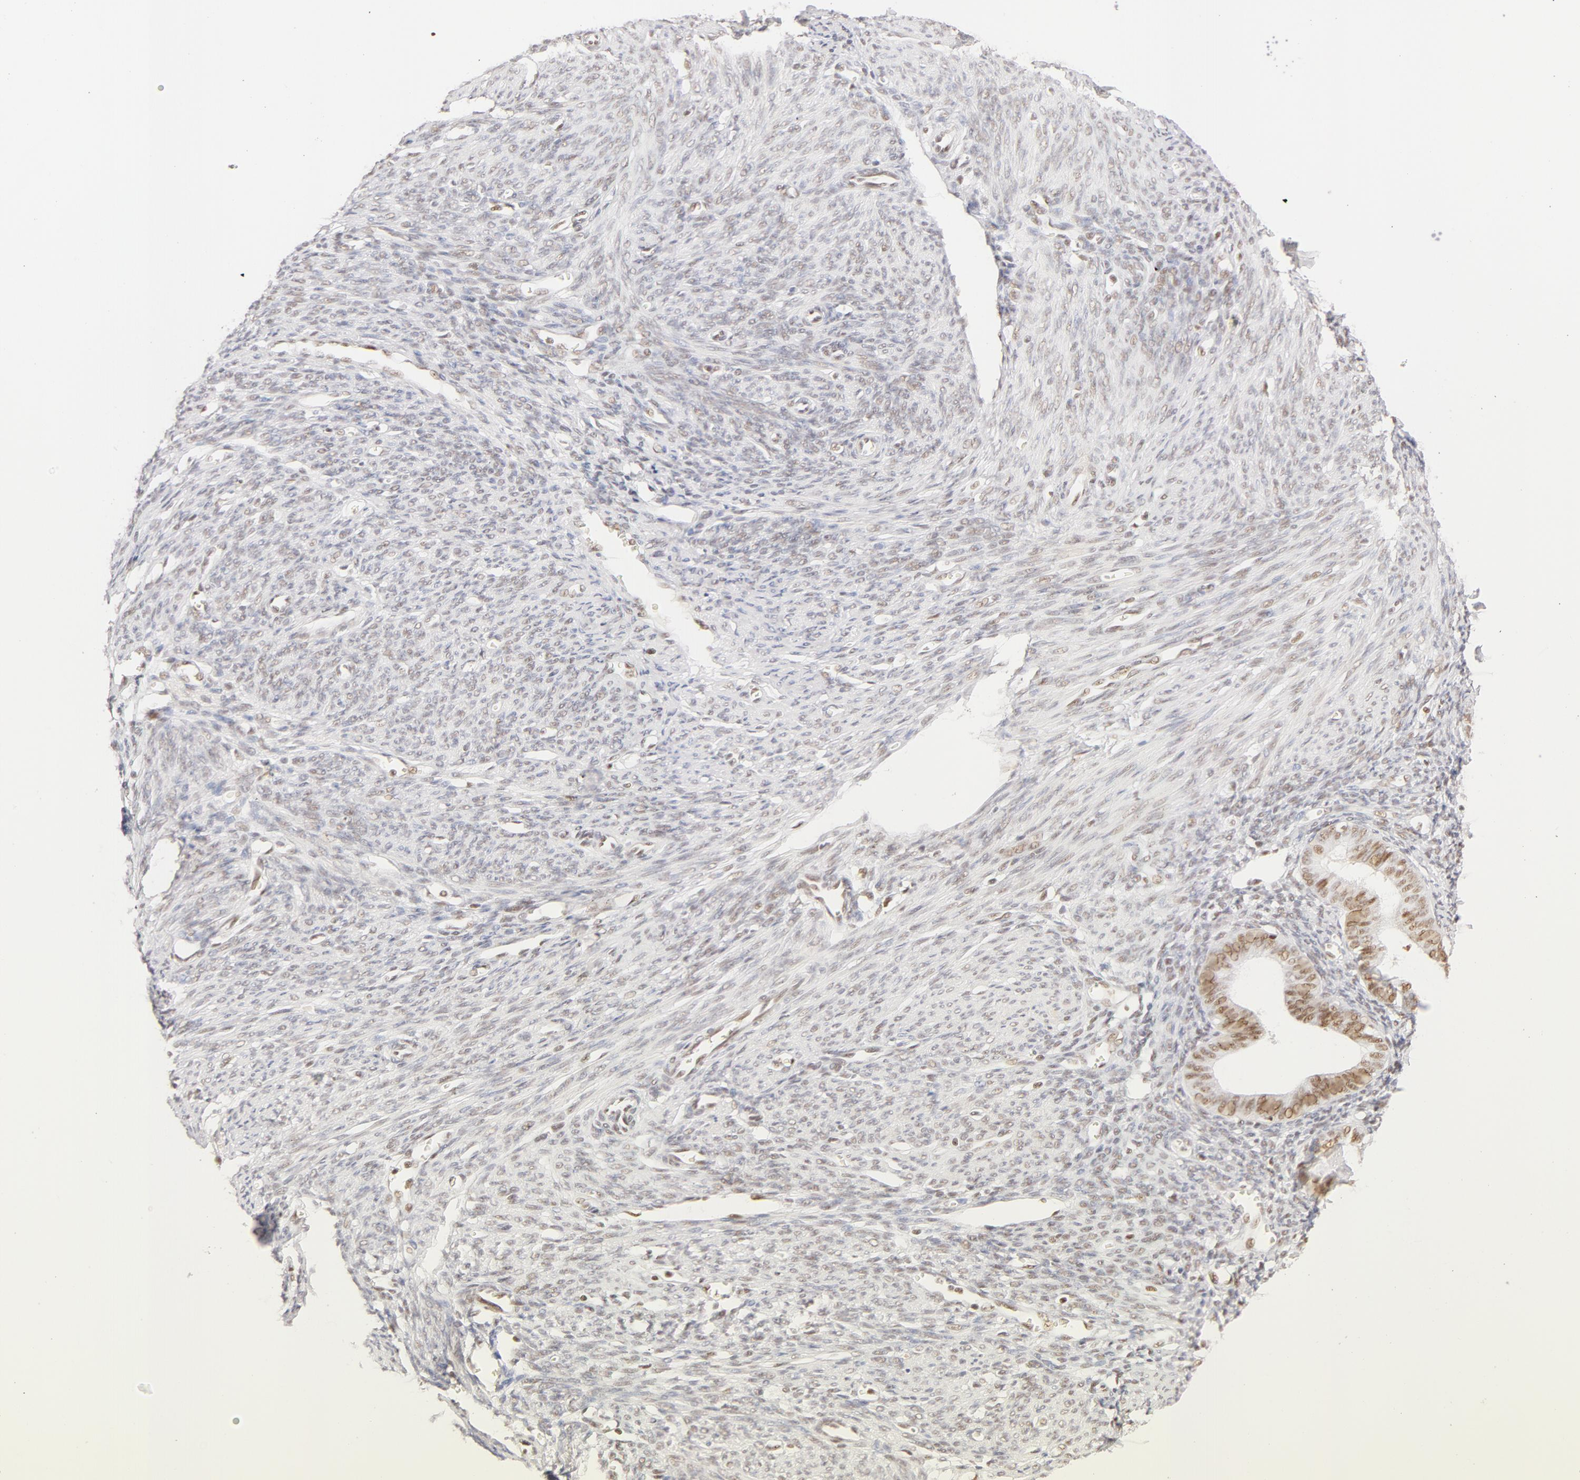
{"staining": {"intensity": "weak", "quantity": "<25%", "location": "nuclear"}, "tissue": "endometrium", "cell_type": "Cells in endometrial stroma", "image_type": "normal", "snomed": [{"axis": "morphology", "description": "Normal tissue, NOS"}, {"axis": "topography", "description": "Uterus"}], "caption": "IHC of unremarkable endometrium displays no staining in cells in endometrial stroma.", "gene": "RBM39", "patient": {"sex": "female", "age": 83}}